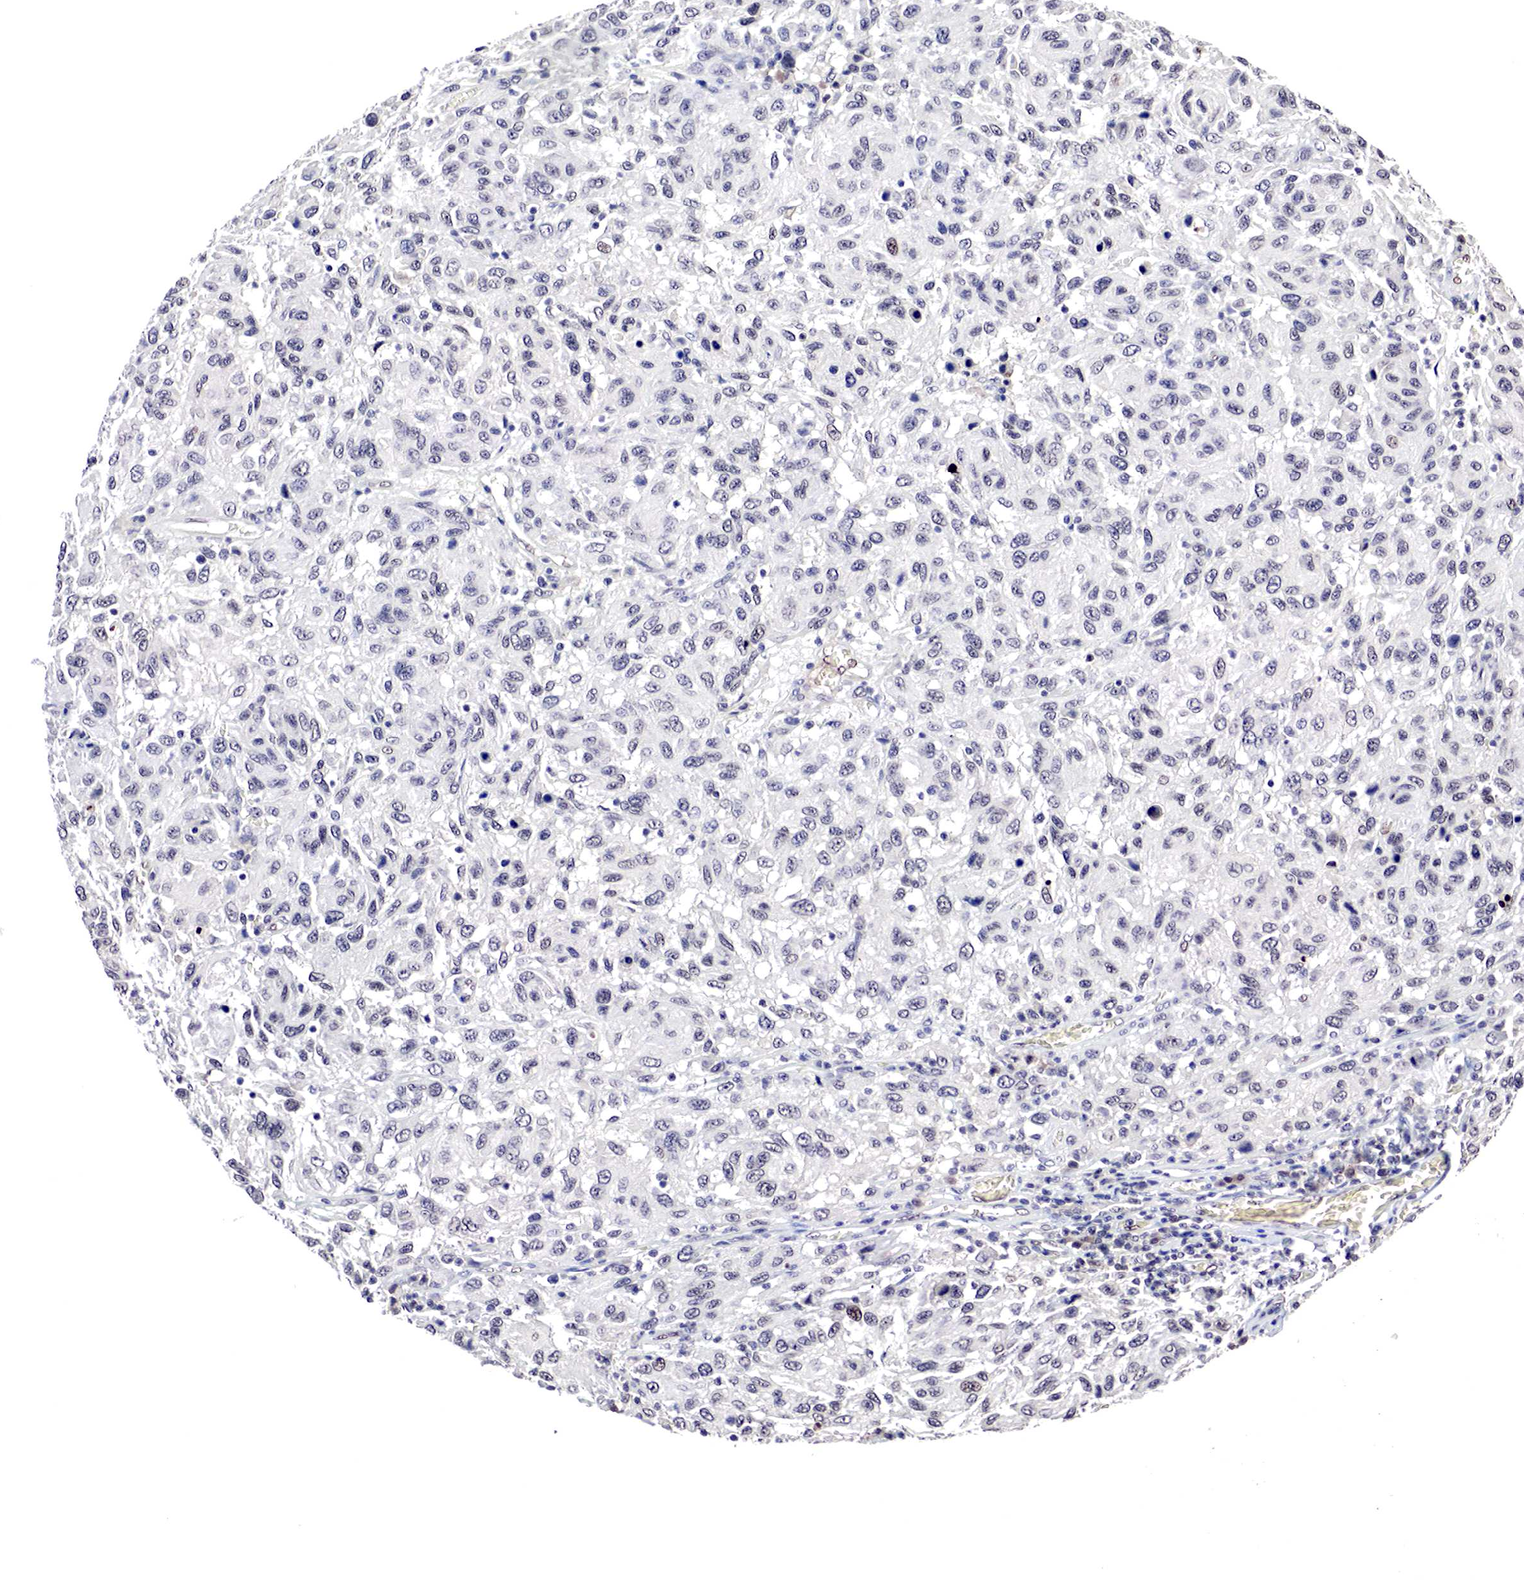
{"staining": {"intensity": "negative", "quantity": "none", "location": "none"}, "tissue": "melanoma", "cell_type": "Tumor cells", "image_type": "cancer", "snomed": [{"axis": "morphology", "description": "Malignant melanoma, NOS"}, {"axis": "topography", "description": "Skin"}], "caption": "DAB (3,3'-diaminobenzidine) immunohistochemical staining of malignant melanoma exhibits no significant expression in tumor cells.", "gene": "DACH2", "patient": {"sex": "female", "age": 77}}